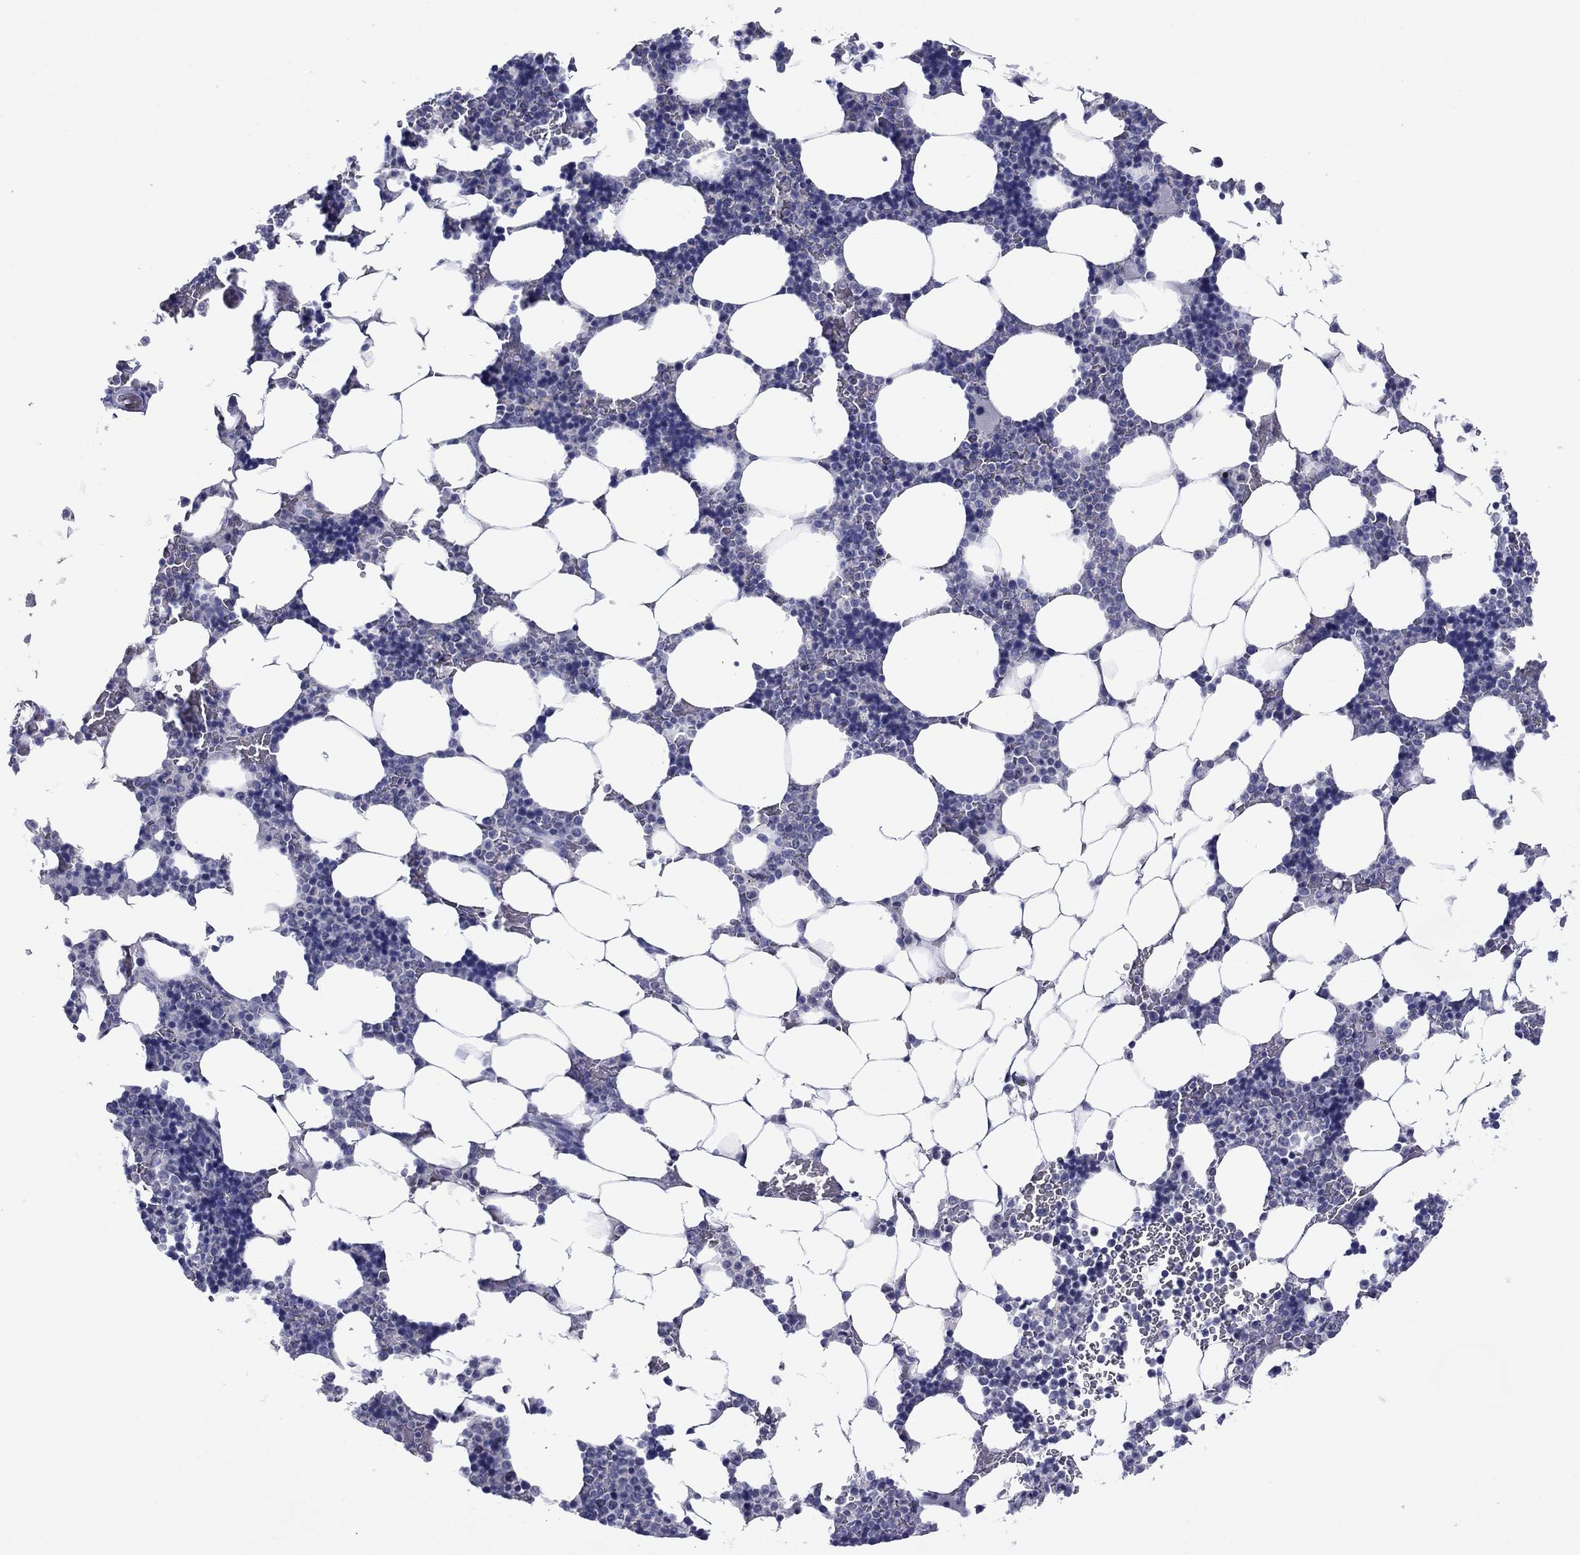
{"staining": {"intensity": "negative", "quantity": "none", "location": "none"}, "tissue": "bone marrow", "cell_type": "Hematopoietic cells", "image_type": "normal", "snomed": [{"axis": "morphology", "description": "Normal tissue, NOS"}, {"axis": "topography", "description": "Bone marrow"}], "caption": "Protein analysis of unremarkable bone marrow exhibits no significant staining in hematopoietic cells.", "gene": "TCFL5", "patient": {"sex": "male", "age": 51}}